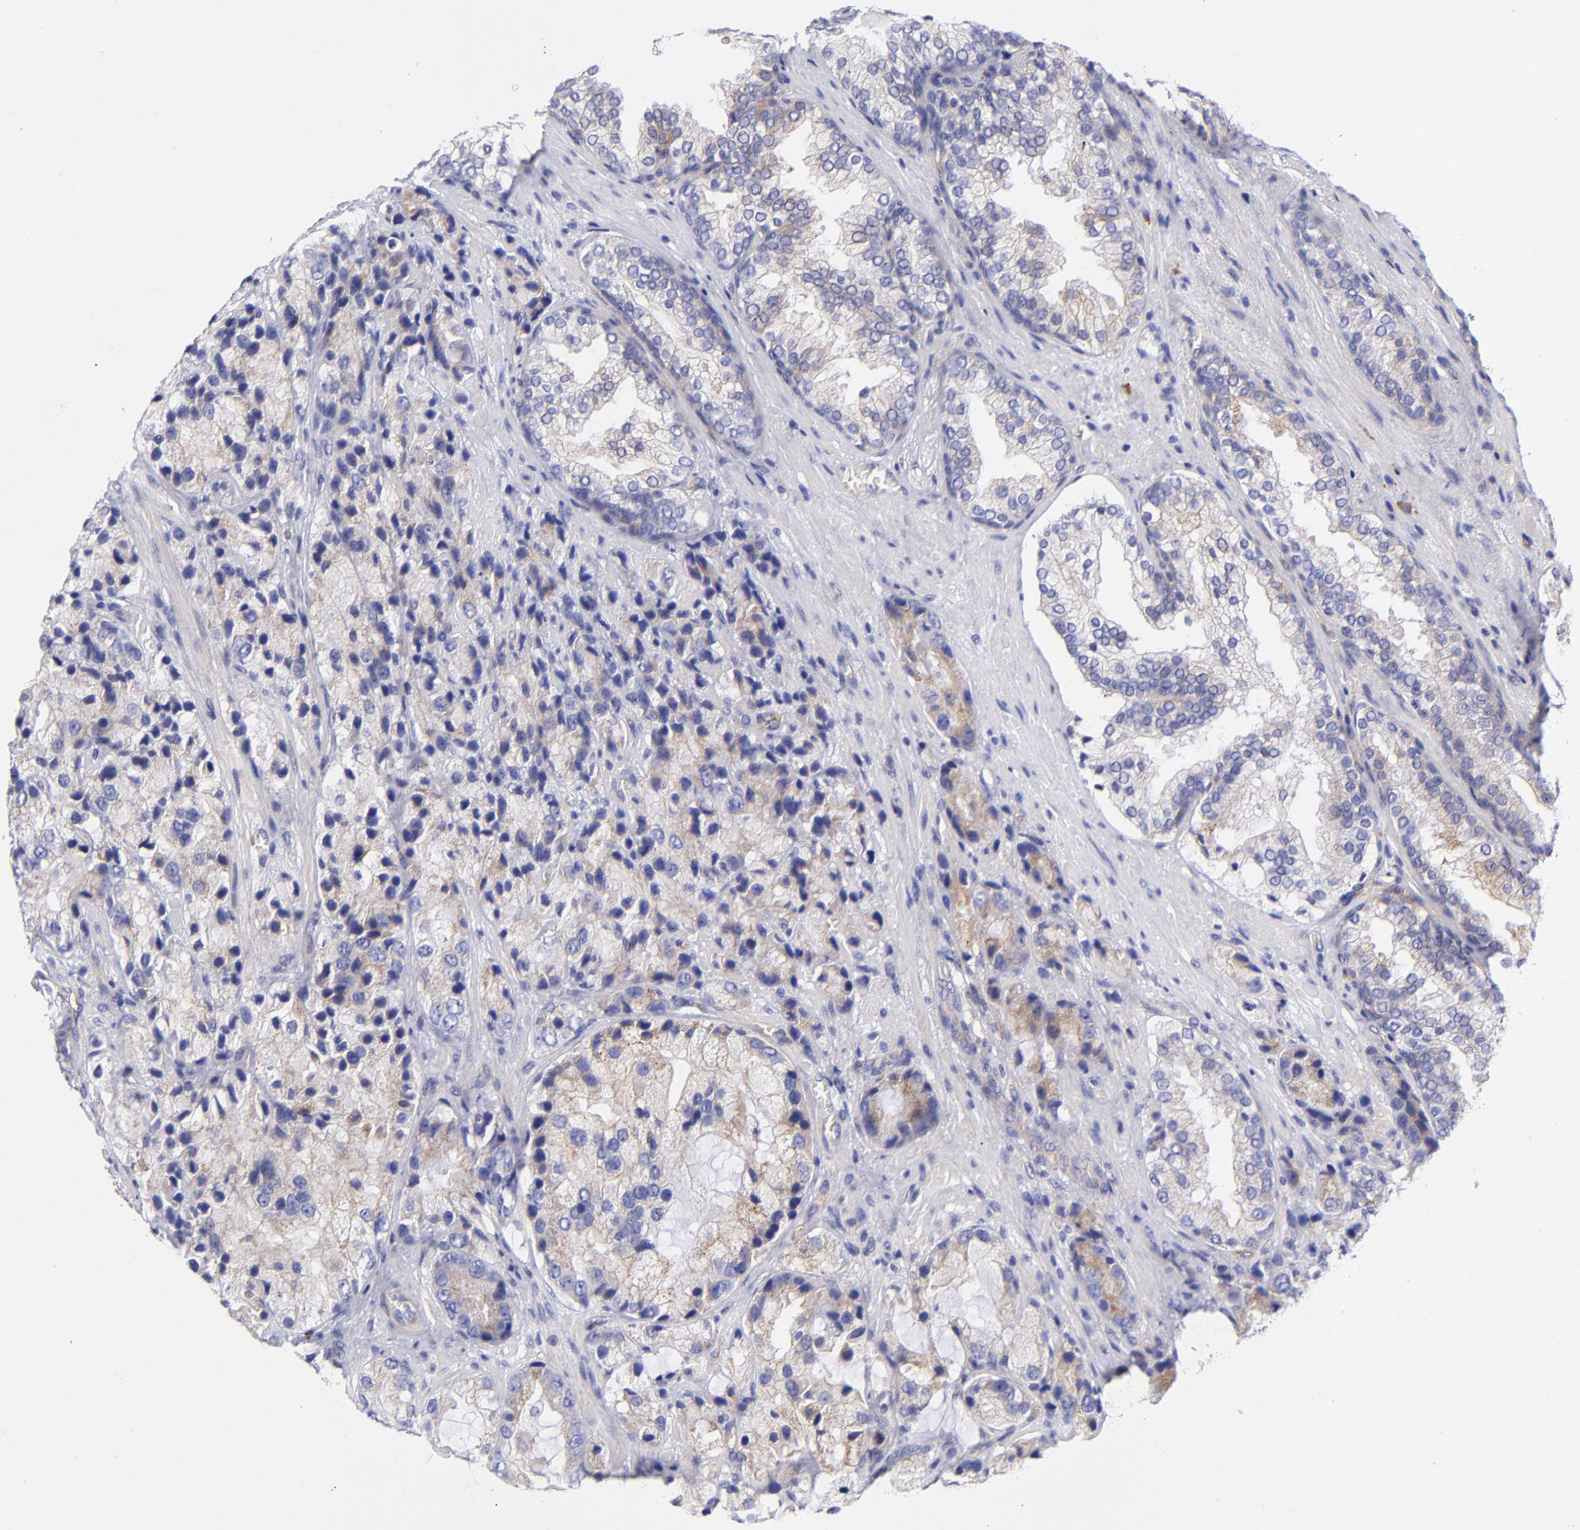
{"staining": {"intensity": "moderate", "quantity": "25%-75%", "location": "cytoplasmic/membranous"}, "tissue": "prostate cancer", "cell_type": "Tumor cells", "image_type": "cancer", "snomed": [{"axis": "morphology", "description": "Adenocarcinoma, High grade"}, {"axis": "topography", "description": "Prostate"}], "caption": "Approximately 25%-75% of tumor cells in prostate high-grade adenocarcinoma display moderate cytoplasmic/membranous protein staining as visualized by brown immunohistochemical staining.", "gene": "PPFIBP1", "patient": {"sex": "male", "age": 70}}